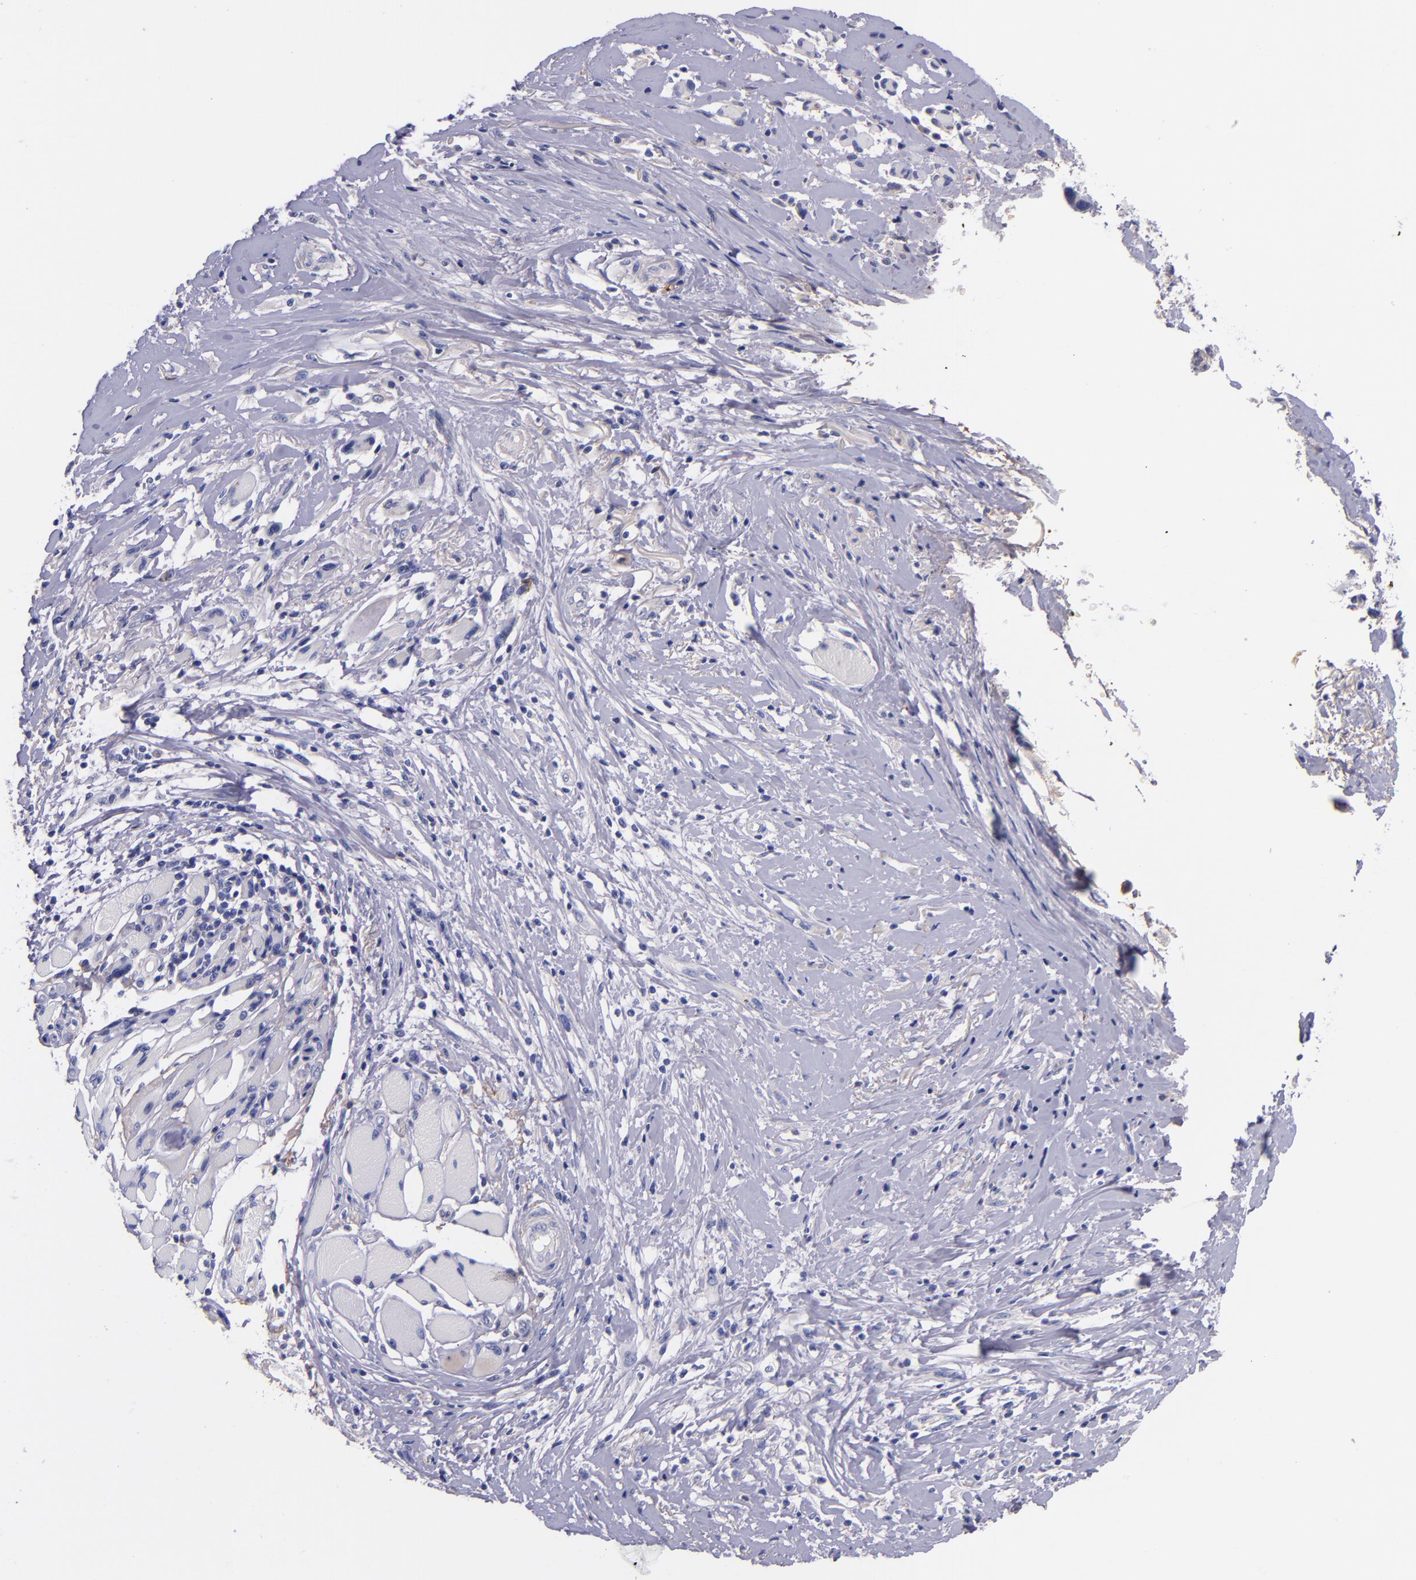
{"staining": {"intensity": "negative", "quantity": "none", "location": "none"}, "tissue": "melanoma", "cell_type": "Tumor cells", "image_type": "cancer", "snomed": [{"axis": "morphology", "description": "Malignant melanoma, NOS"}, {"axis": "topography", "description": "Skin"}], "caption": "Tumor cells are negative for protein expression in human malignant melanoma.", "gene": "IVL", "patient": {"sex": "male", "age": 91}}